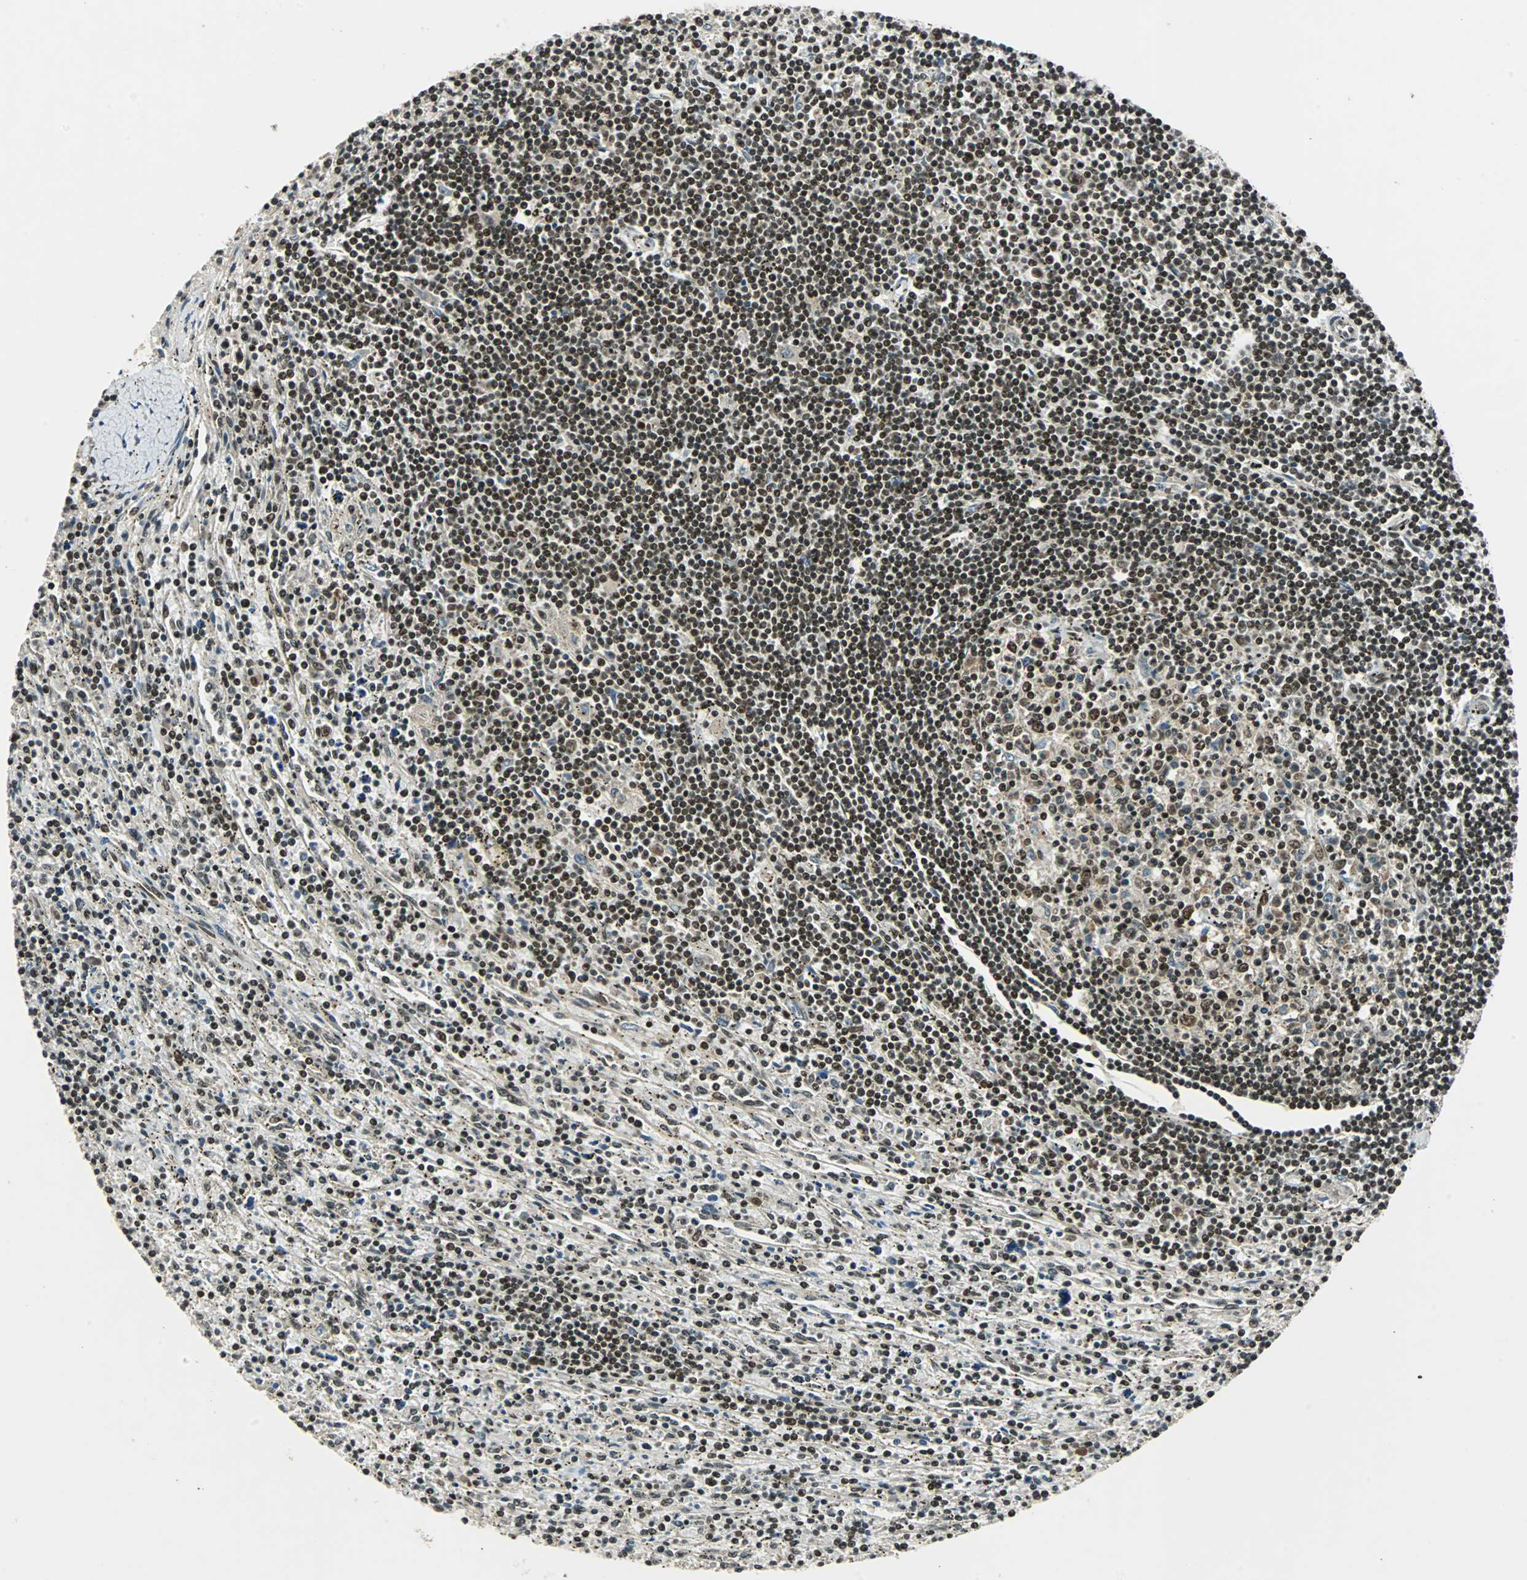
{"staining": {"intensity": "strong", "quantity": ">75%", "location": "nuclear"}, "tissue": "lymphoma", "cell_type": "Tumor cells", "image_type": "cancer", "snomed": [{"axis": "morphology", "description": "Malignant lymphoma, non-Hodgkin's type, Low grade"}, {"axis": "topography", "description": "Spleen"}], "caption": "Strong nuclear protein positivity is identified in approximately >75% of tumor cells in malignant lymphoma, non-Hodgkin's type (low-grade).", "gene": "TAF5", "patient": {"sex": "male", "age": 76}}